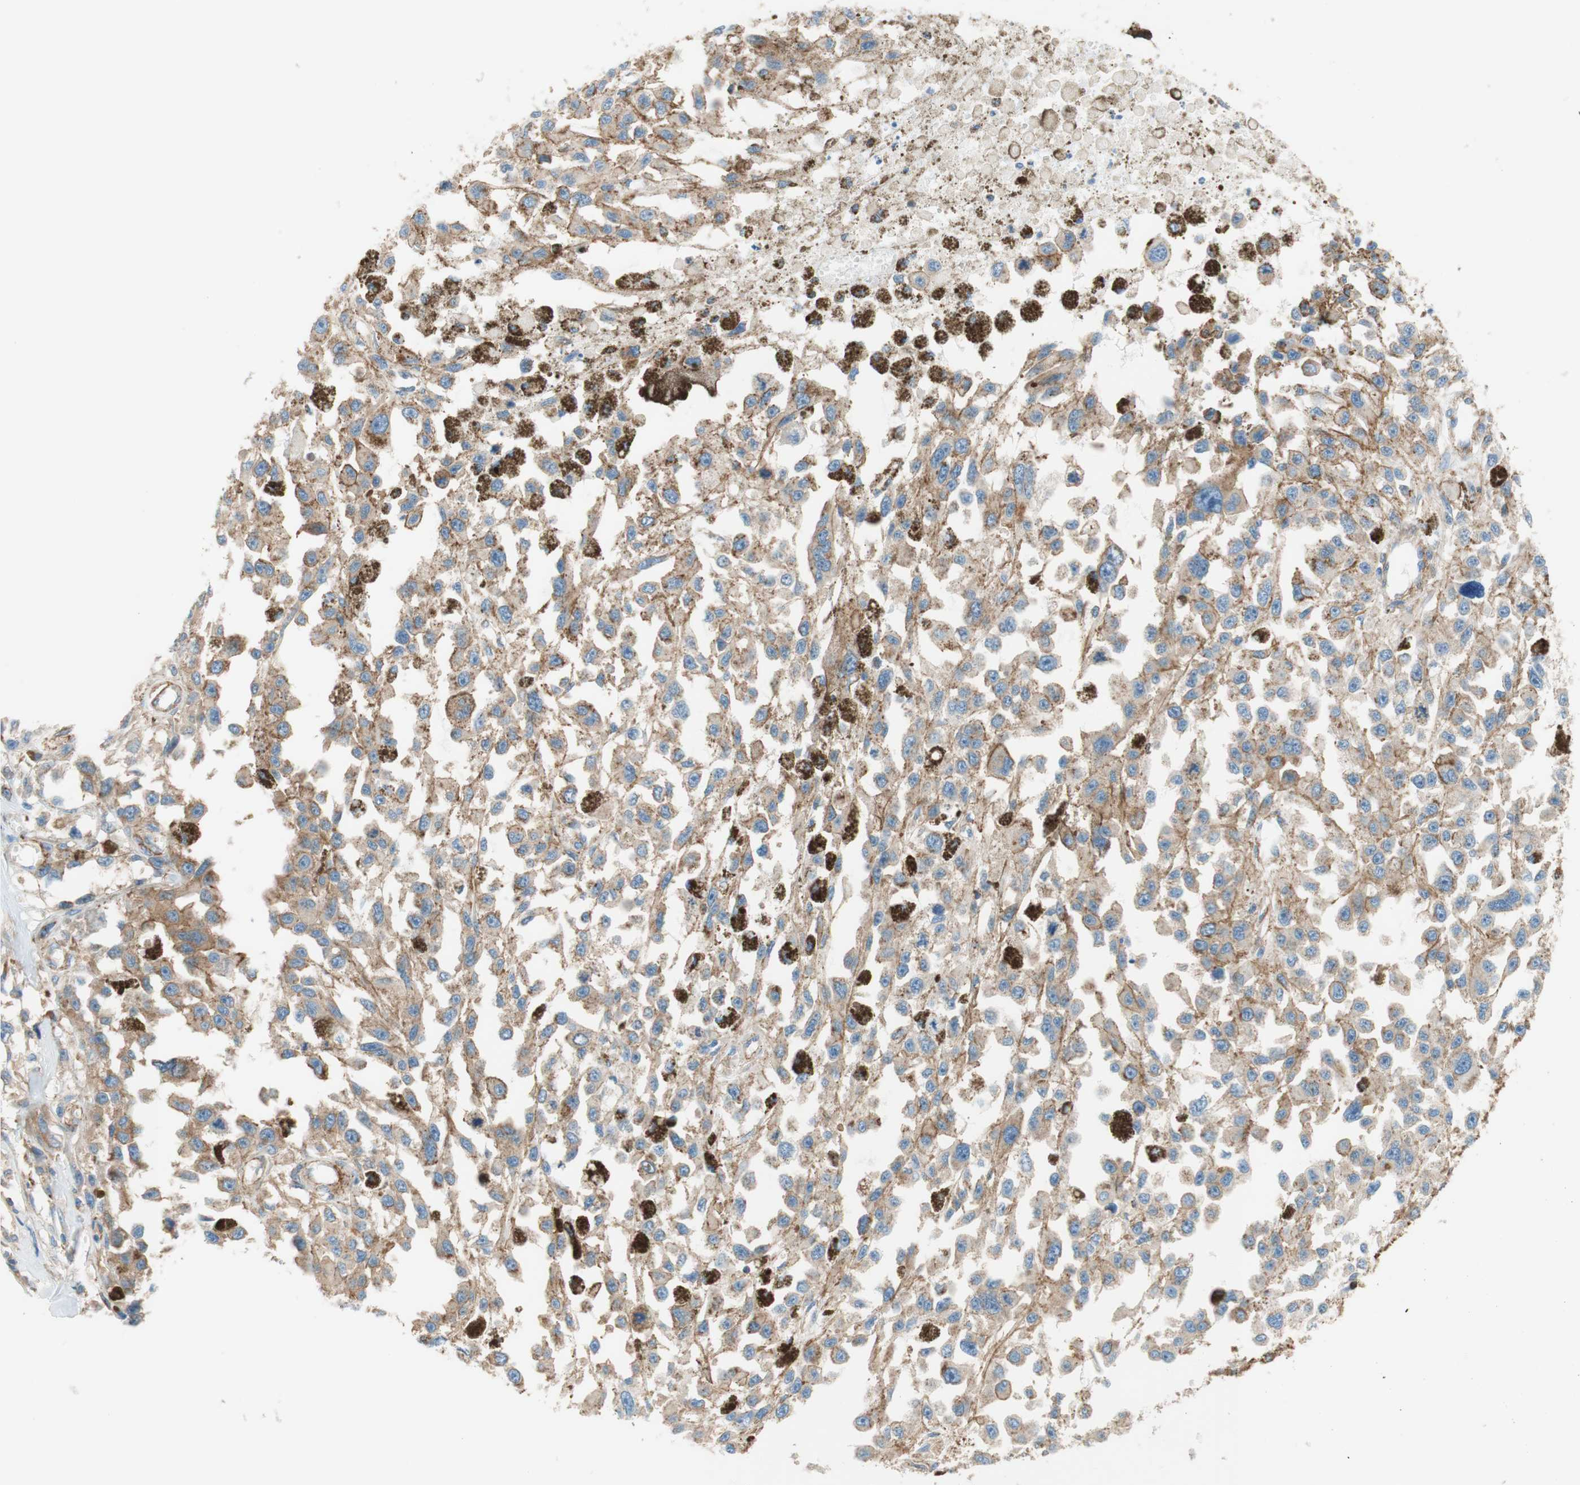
{"staining": {"intensity": "weak", "quantity": ">75%", "location": "cytoplasmic/membranous"}, "tissue": "melanoma", "cell_type": "Tumor cells", "image_type": "cancer", "snomed": [{"axis": "morphology", "description": "Malignant melanoma, Metastatic site"}, {"axis": "topography", "description": "Lymph node"}], "caption": "About >75% of tumor cells in human malignant melanoma (metastatic site) reveal weak cytoplasmic/membranous protein staining as visualized by brown immunohistochemical staining.", "gene": "VPS26A", "patient": {"sex": "male", "age": 59}}